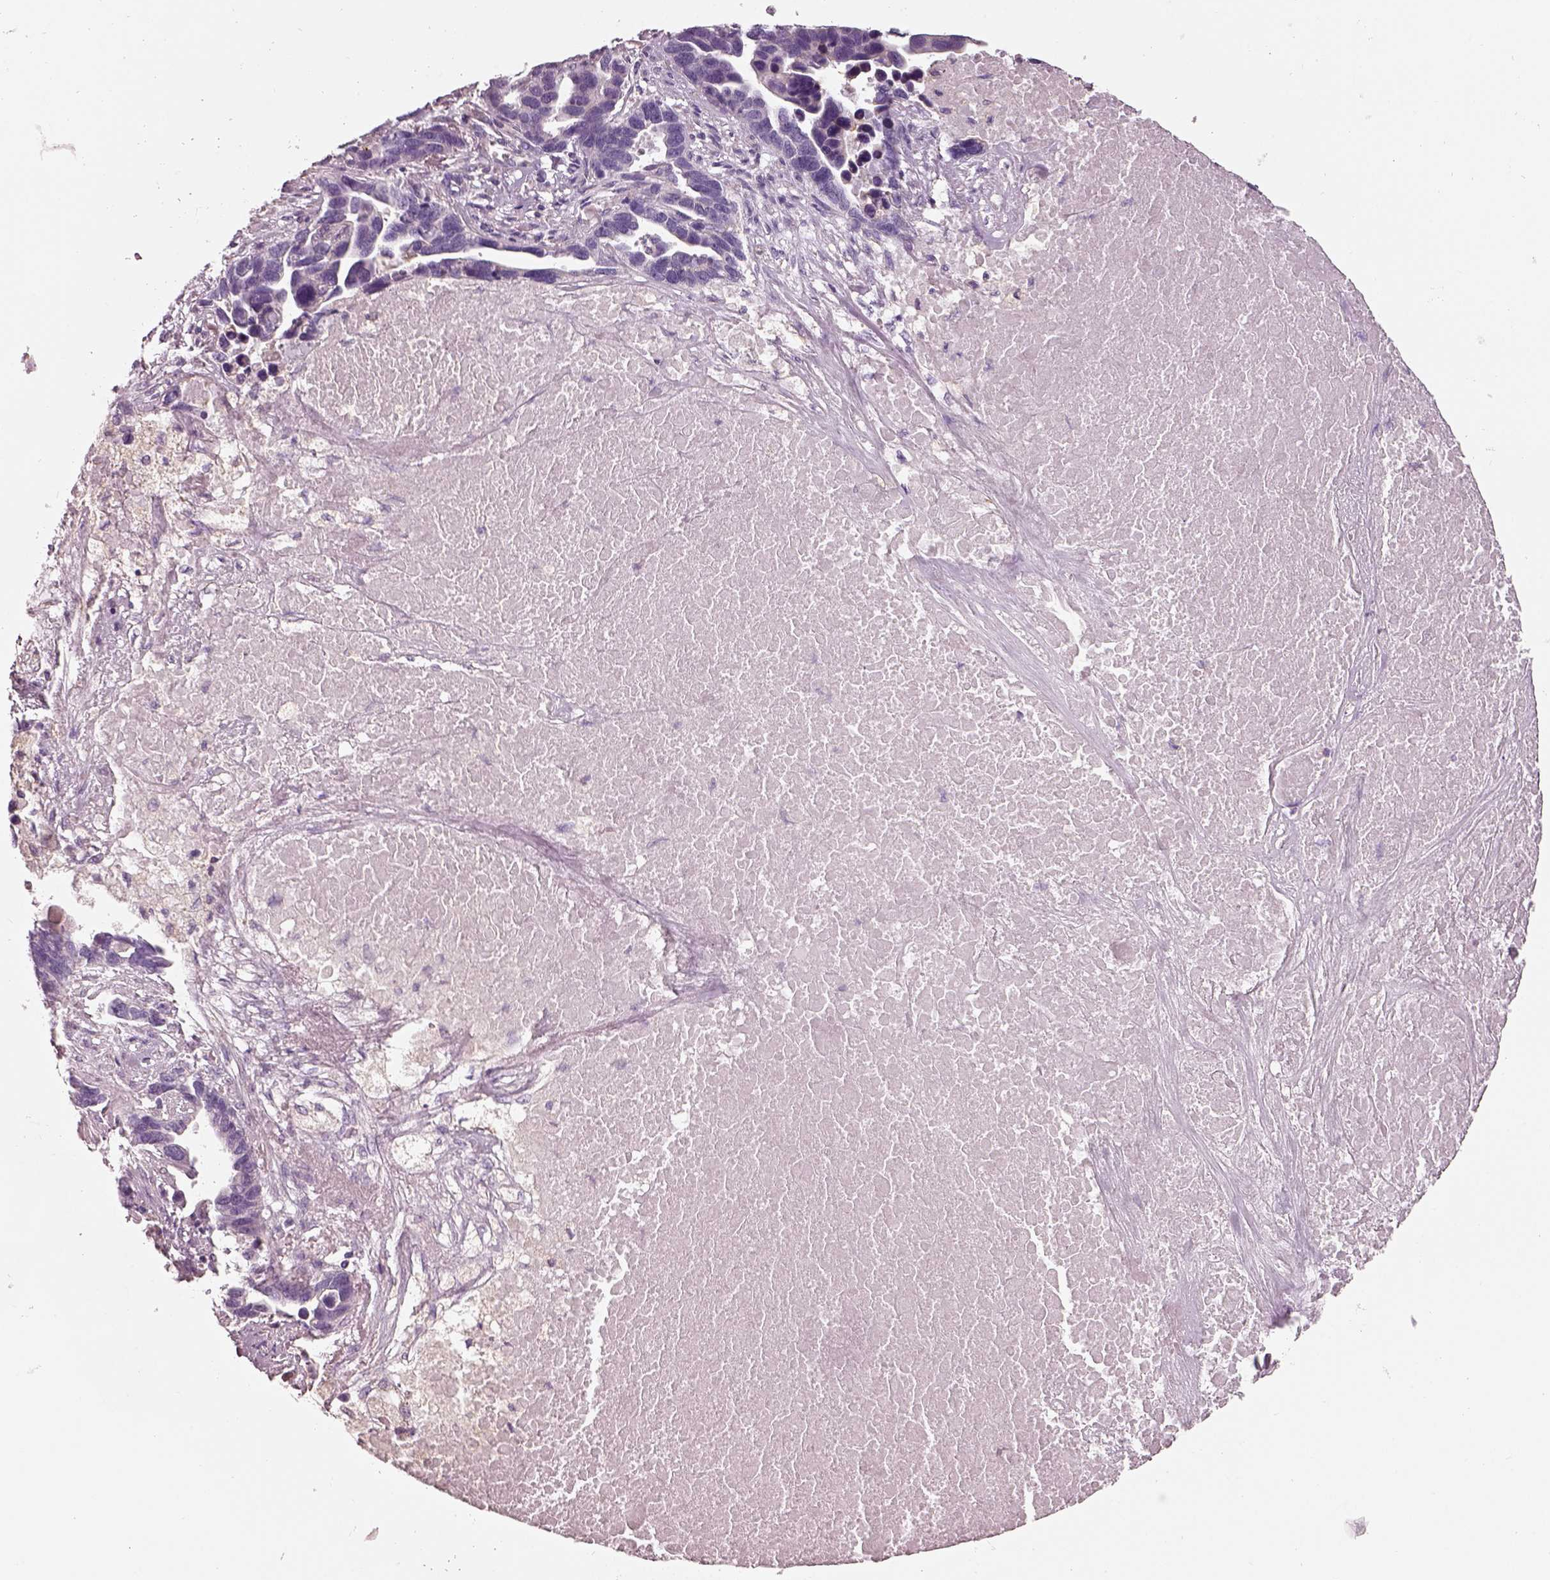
{"staining": {"intensity": "negative", "quantity": "none", "location": "none"}, "tissue": "ovarian cancer", "cell_type": "Tumor cells", "image_type": "cancer", "snomed": [{"axis": "morphology", "description": "Cystadenocarcinoma, serous, NOS"}, {"axis": "topography", "description": "Ovary"}], "caption": "IHC of human serous cystadenocarcinoma (ovarian) reveals no positivity in tumor cells.", "gene": "PNOC", "patient": {"sex": "female", "age": 54}}